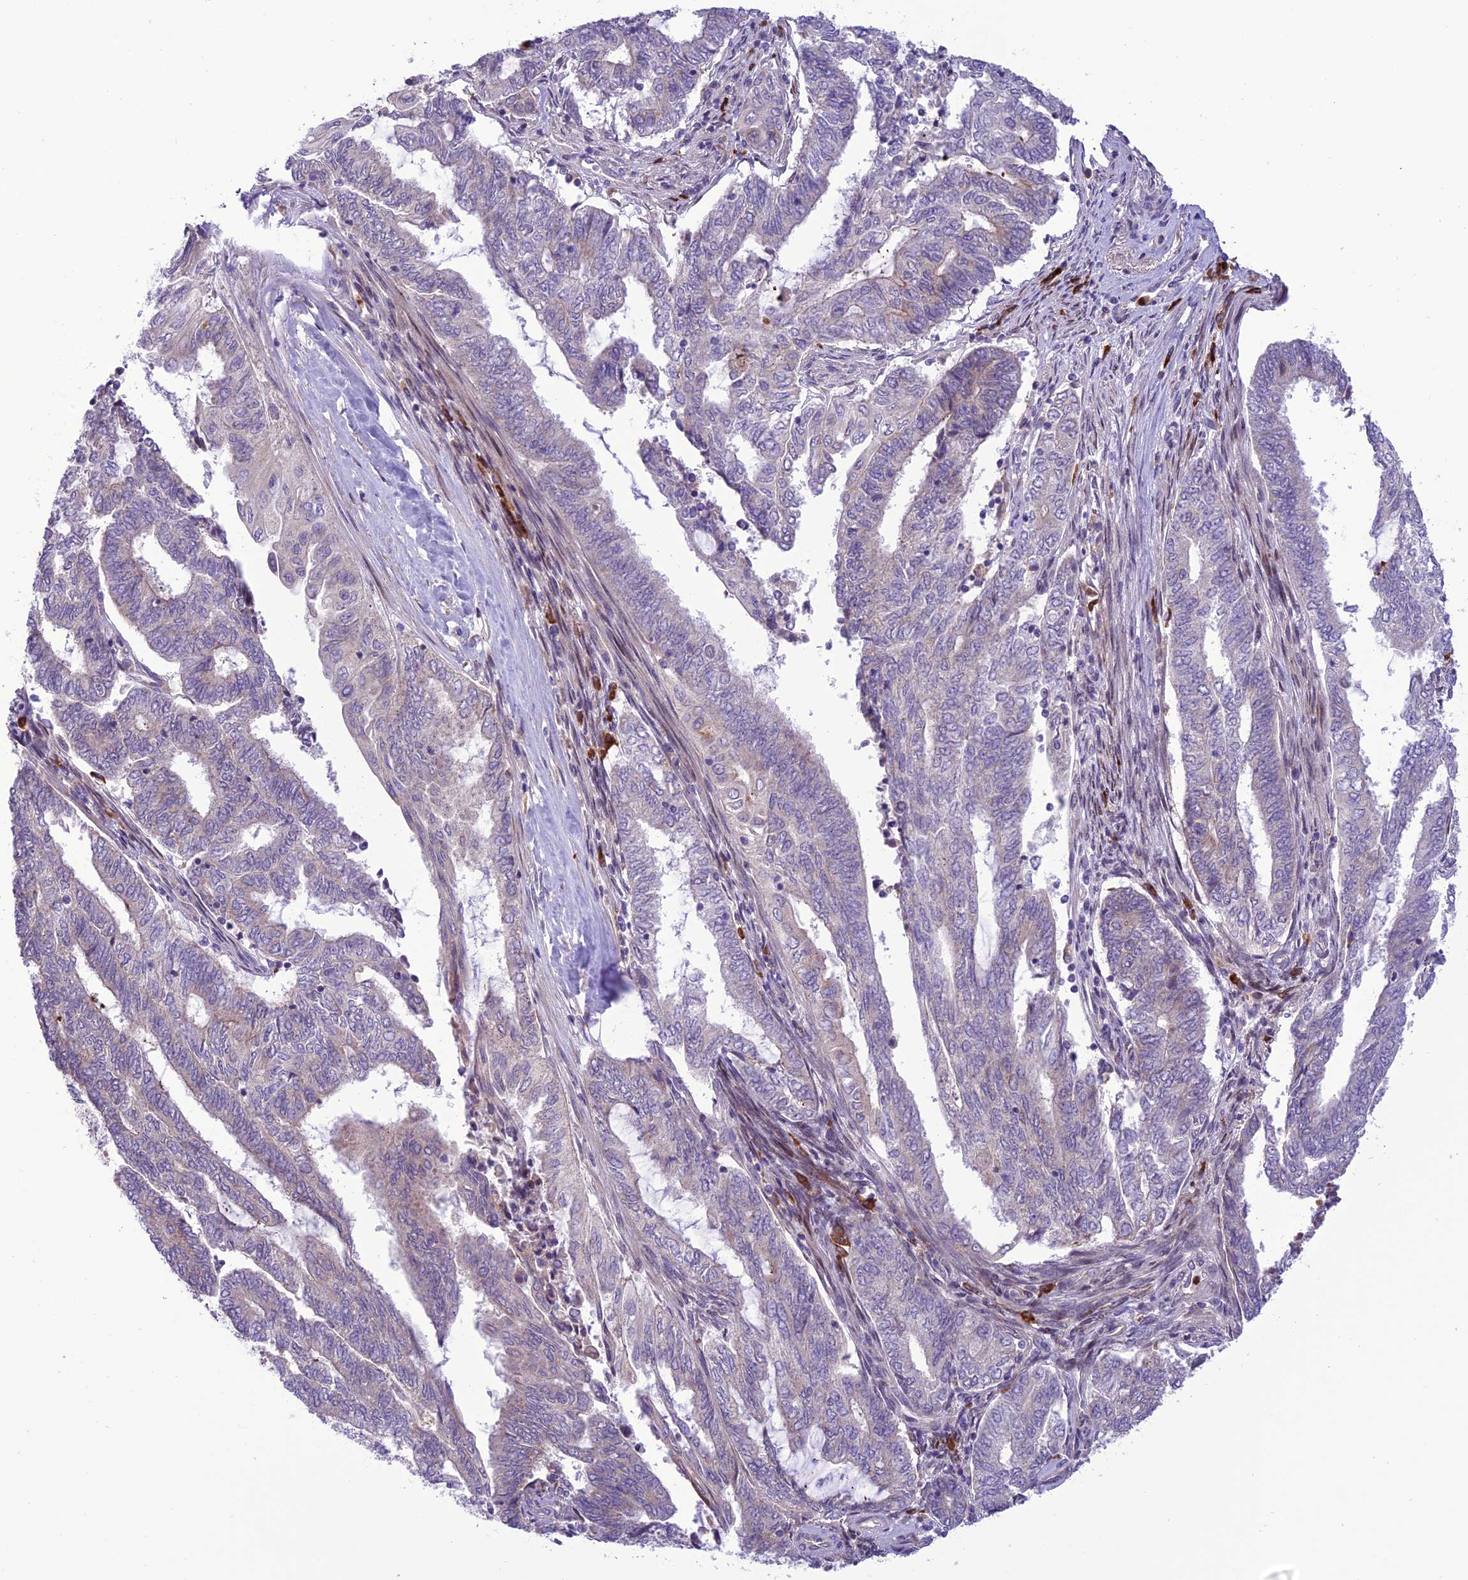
{"staining": {"intensity": "weak", "quantity": "<25%", "location": "cytoplasmic/membranous"}, "tissue": "endometrial cancer", "cell_type": "Tumor cells", "image_type": "cancer", "snomed": [{"axis": "morphology", "description": "Adenocarcinoma, NOS"}, {"axis": "topography", "description": "Uterus"}, {"axis": "topography", "description": "Endometrium"}], "caption": "Image shows no significant protein positivity in tumor cells of endometrial cancer. (Brightfield microscopy of DAB (3,3'-diaminobenzidine) IHC at high magnification).", "gene": "JMY", "patient": {"sex": "female", "age": 70}}